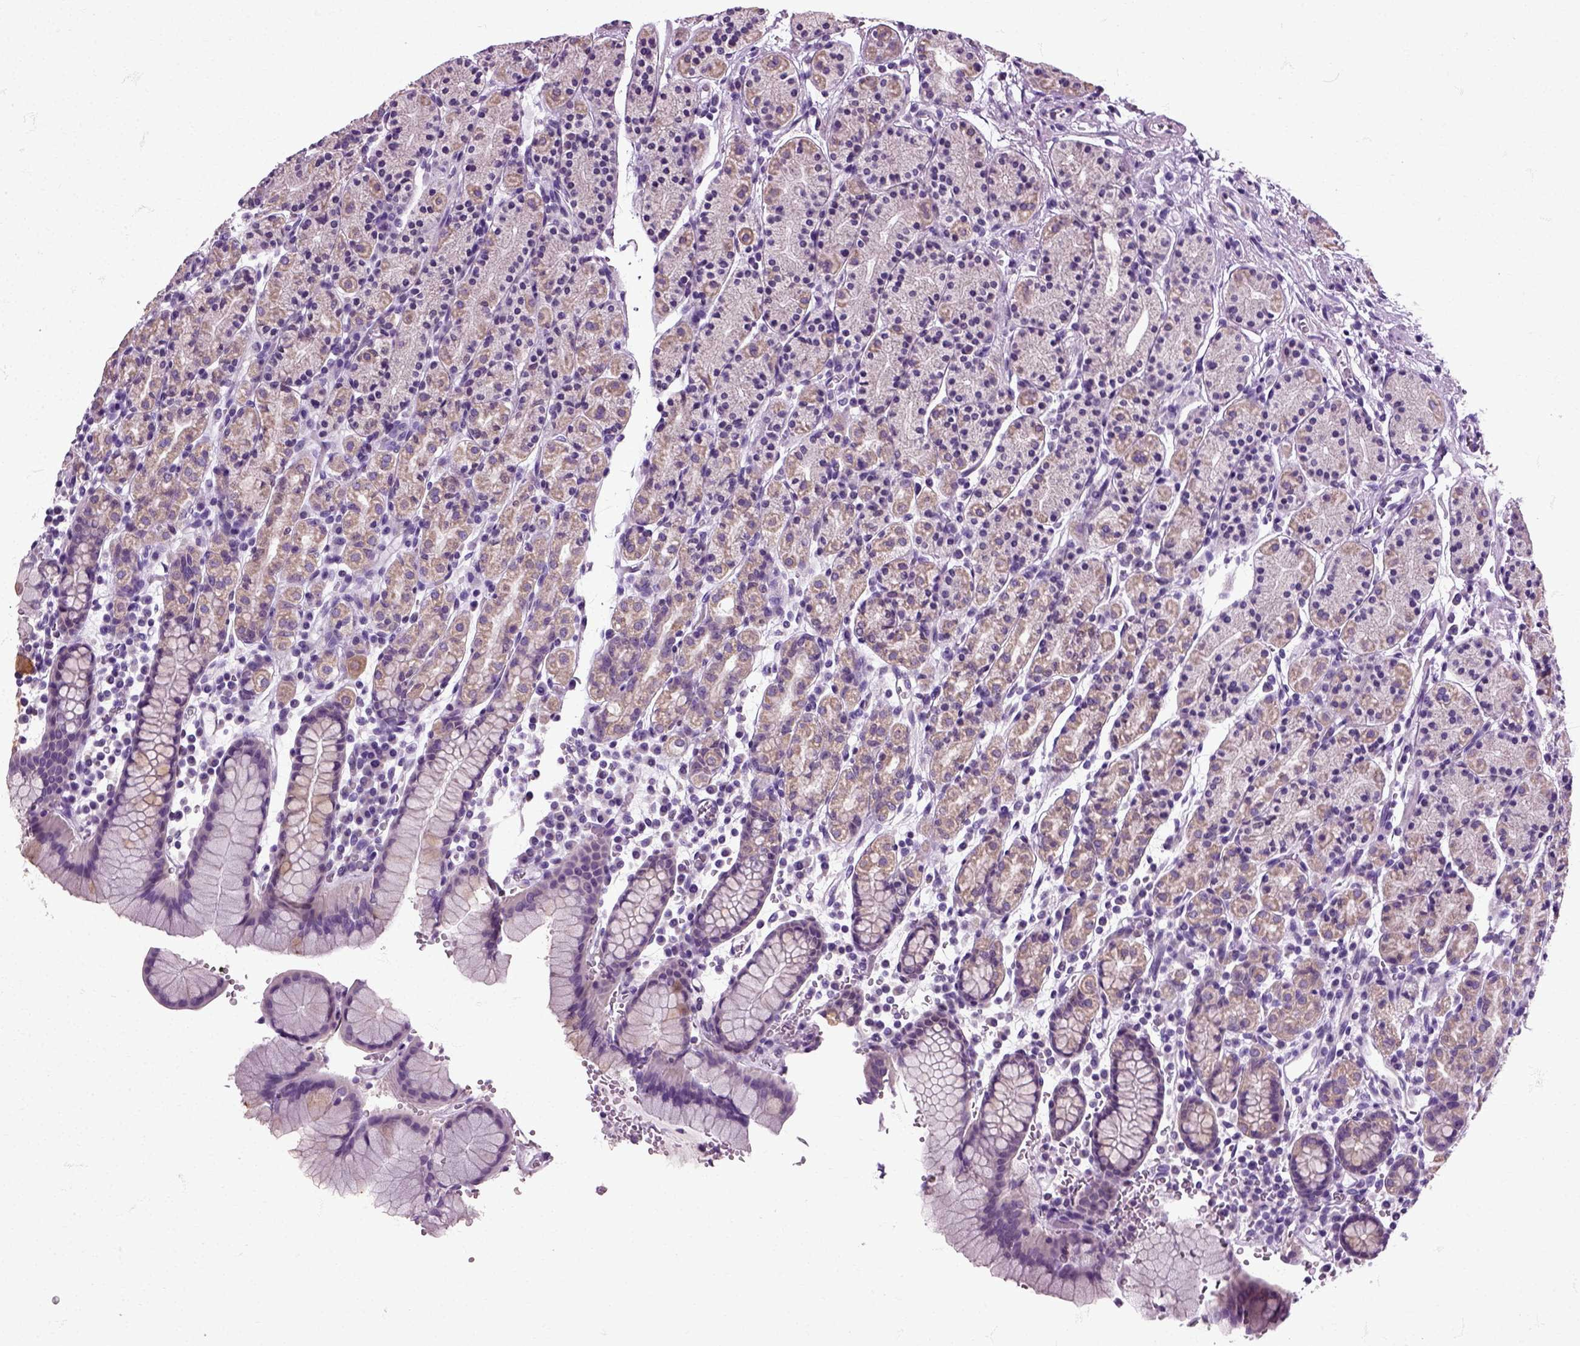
{"staining": {"intensity": "moderate", "quantity": "<25%", "location": "cytoplasmic/membranous"}, "tissue": "stomach", "cell_type": "Glandular cells", "image_type": "normal", "snomed": [{"axis": "morphology", "description": "Normal tissue, NOS"}, {"axis": "topography", "description": "Stomach, upper"}, {"axis": "topography", "description": "Stomach"}], "caption": "A low amount of moderate cytoplasmic/membranous positivity is appreciated in about <25% of glandular cells in normal stomach.", "gene": "HSPA2", "patient": {"sex": "male", "age": 62}}